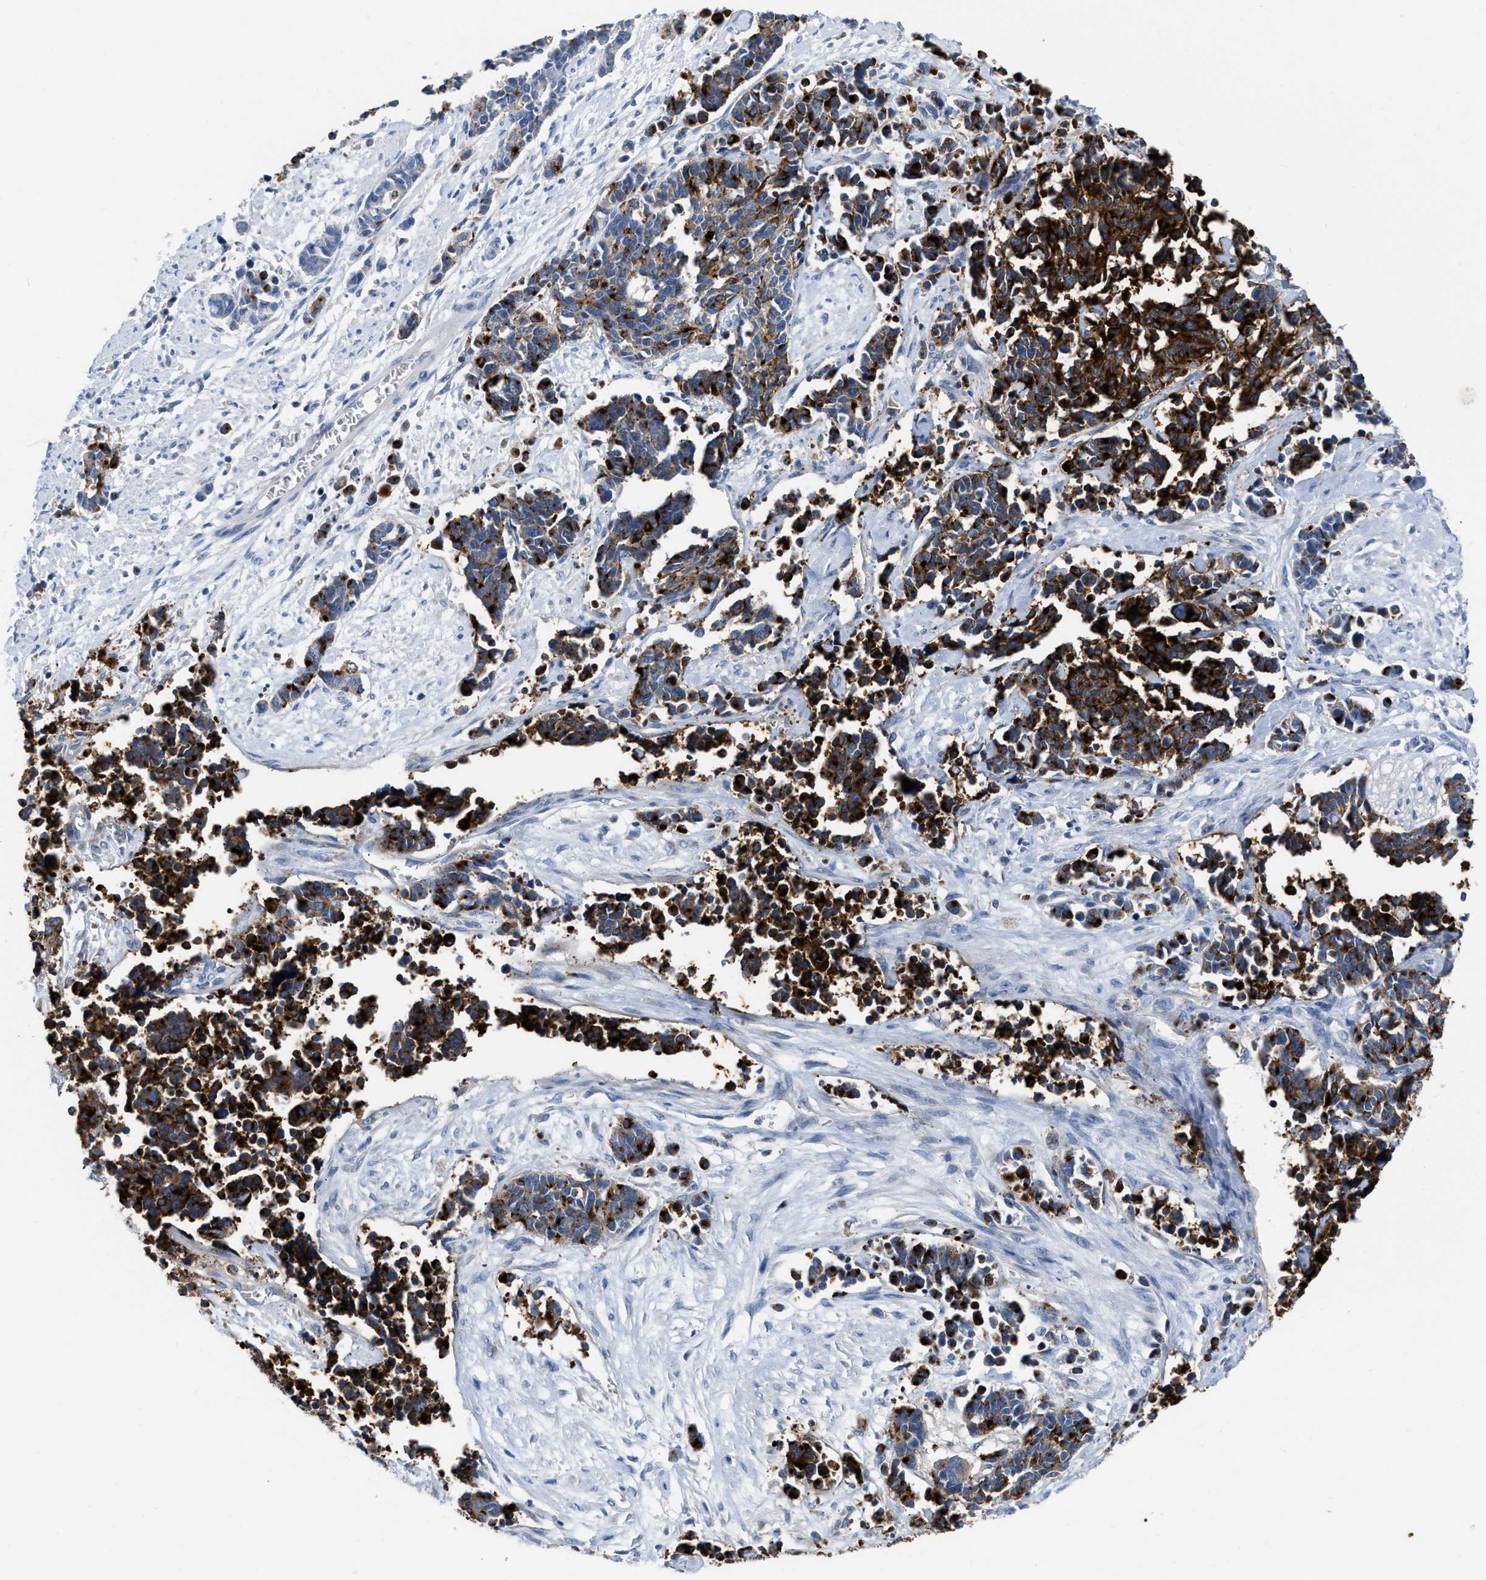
{"staining": {"intensity": "strong", "quantity": ">75%", "location": "cytoplasmic/membranous"}, "tissue": "cervical cancer", "cell_type": "Tumor cells", "image_type": "cancer", "snomed": [{"axis": "morphology", "description": "Squamous cell carcinoma, NOS"}, {"axis": "topography", "description": "Cervix"}], "caption": "Immunohistochemical staining of cervical squamous cell carcinoma displays high levels of strong cytoplasmic/membranous protein expression in approximately >75% of tumor cells. The staining was performed using DAB to visualize the protein expression in brown, while the nuclei were stained in blue with hematoxylin (Magnification: 20x).", "gene": "CEACAM5", "patient": {"sex": "female", "age": 35}}